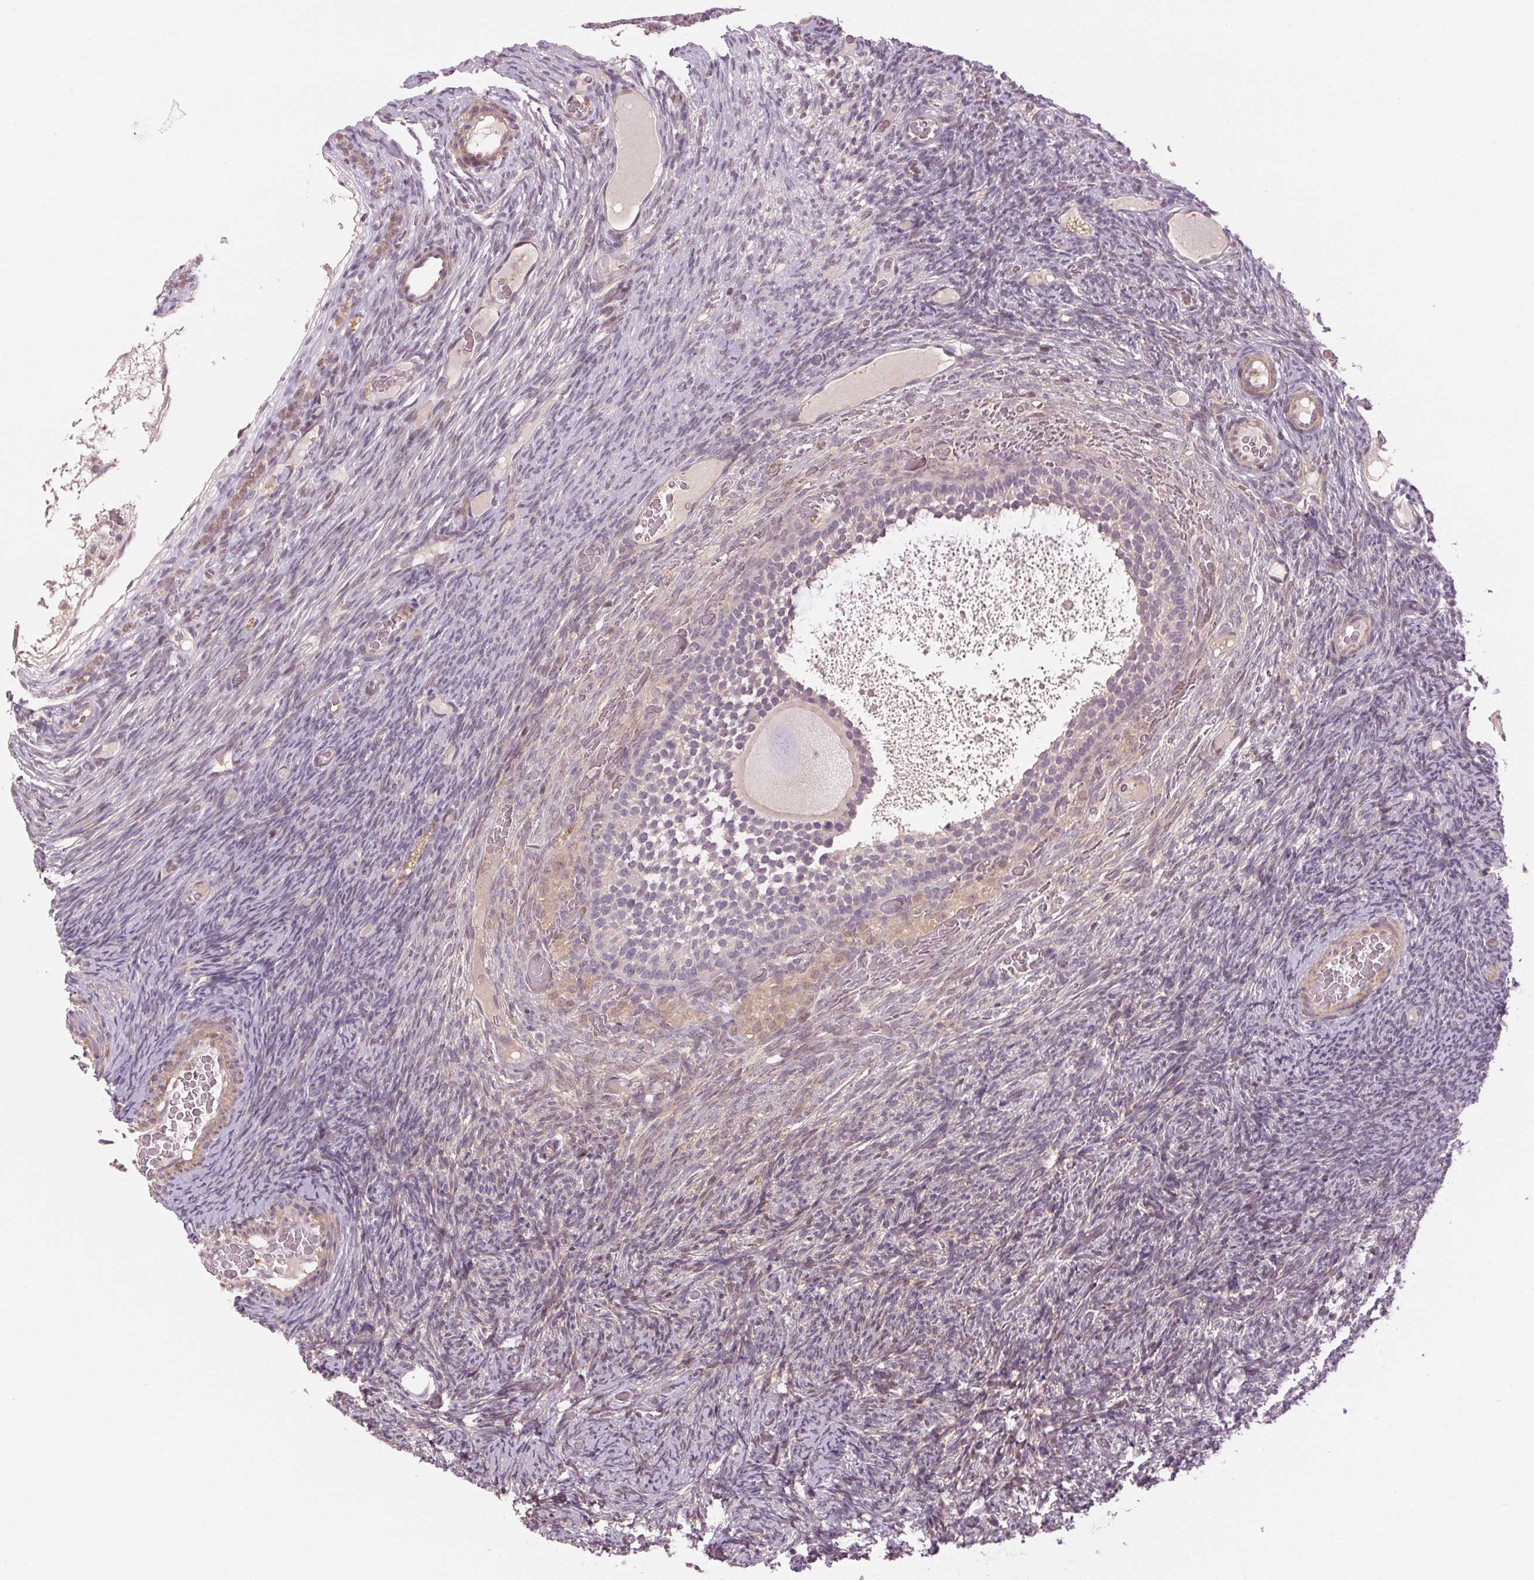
{"staining": {"intensity": "negative", "quantity": "none", "location": "none"}, "tissue": "ovary", "cell_type": "Follicle cells", "image_type": "normal", "snomed": [{"axis": "morphology", "description": "Normal tissue, NOS"}, {"axis": "topography", "description": "Ovary"}], "caption": "This is a micrograph of immunohistochemistry (IHC) staining of normal ovary, which shows no expression in follicle cells. (DAB immunohistochemistry visualized using brightfield microscopy, high magnification).", "gene": "HHLA2", "patient": {"sex": "female", "age": 34}}